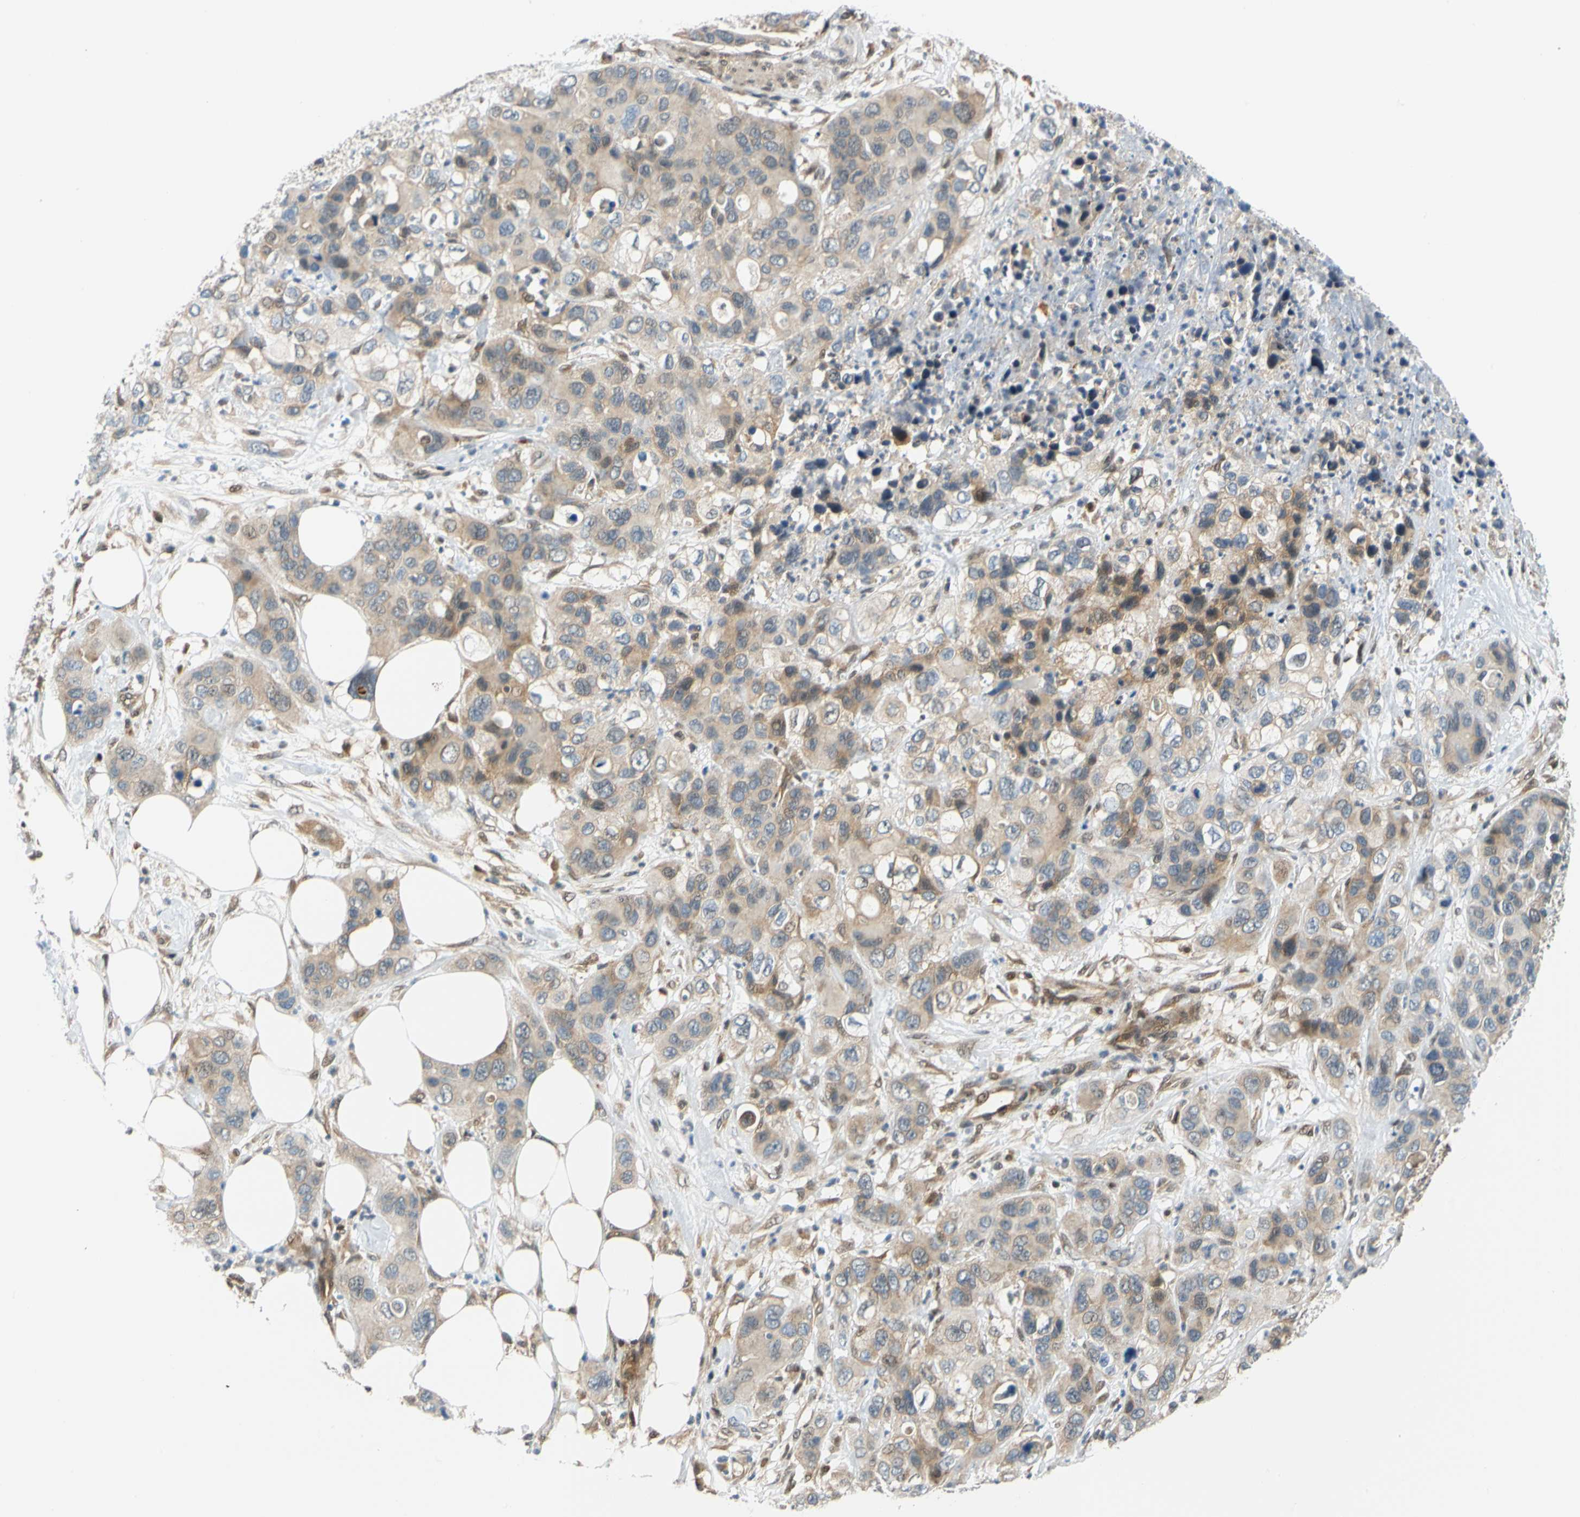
{"staining": {"intensity": "weak", "quantity": "25%-75%", "location": "cytoplasmic/membranous"}, "tissue": "pancreatic cancer", "cell_type": "Tumor cells", "image_type": "cancer", "snomed": [{"axis": "morphology", "description": "Adenocarcinoma, NOS"}, {"axis": "topography", "description": "Pancreas"}], "caption": "Human pancreatic cancer stained with a protein marker shows weak staining in tumor cells.", "gene": "MAPK9", "patient": {"sex": "female", "age": 71}}